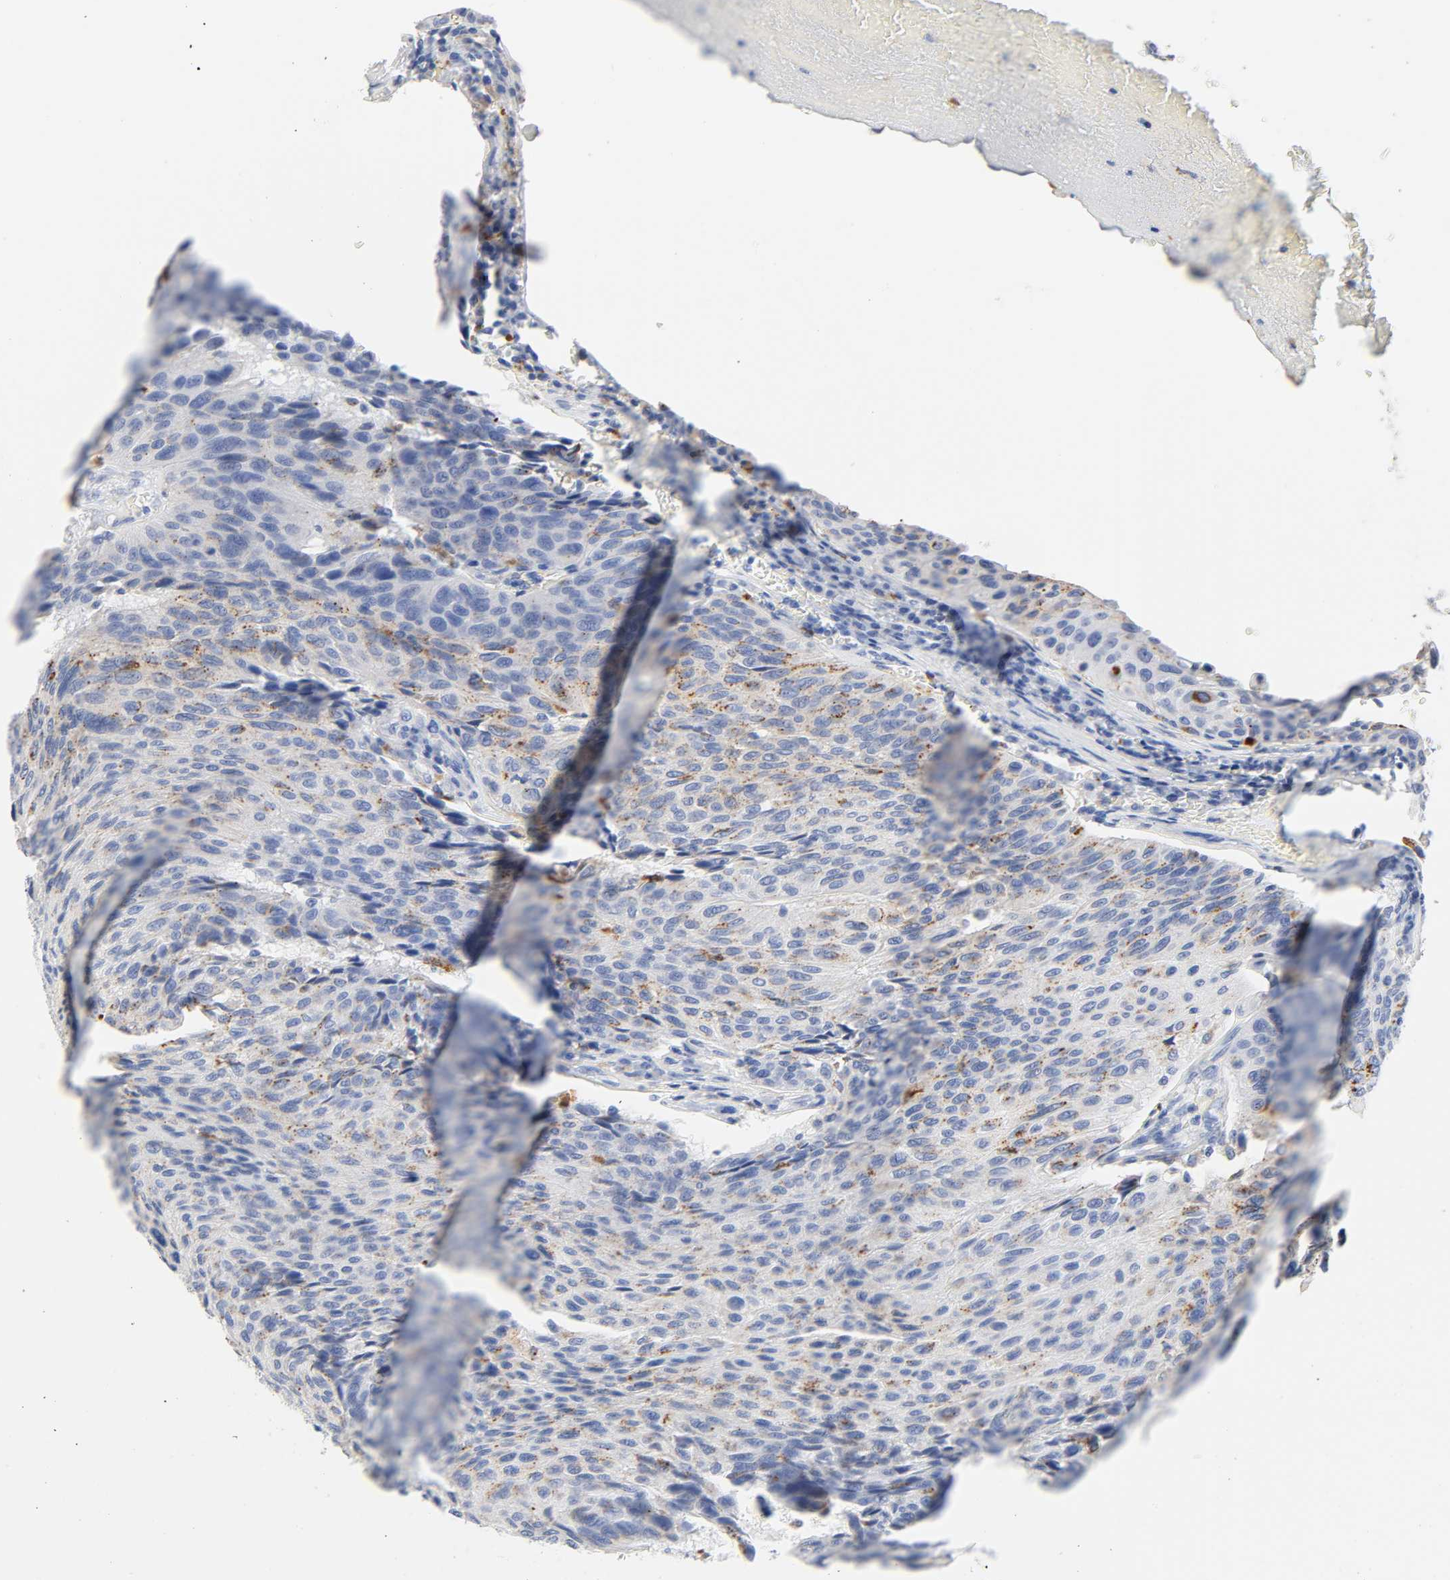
{"staining": {"intensity": "moderate", "quantity": "25%-75%", "location": "cytoplasmic/membranous"}, "tissue": "urothelial cancer", "cell_type": "Tumor cells", "image_type": "cancer", "snomed": [{"axis": "morphology", "description": "Urothelial carcinoma, High grade"}, {"axis": "topography", "description": "Urinary bladder"}], "caption": "Tumor cells display moderate cytoplasmic/membranous expression in about 25%-75% of cells in urothelial carcinoma (high-grade).", "gene": "PLP1", "patient": {"sex": "male", "age": 66}}